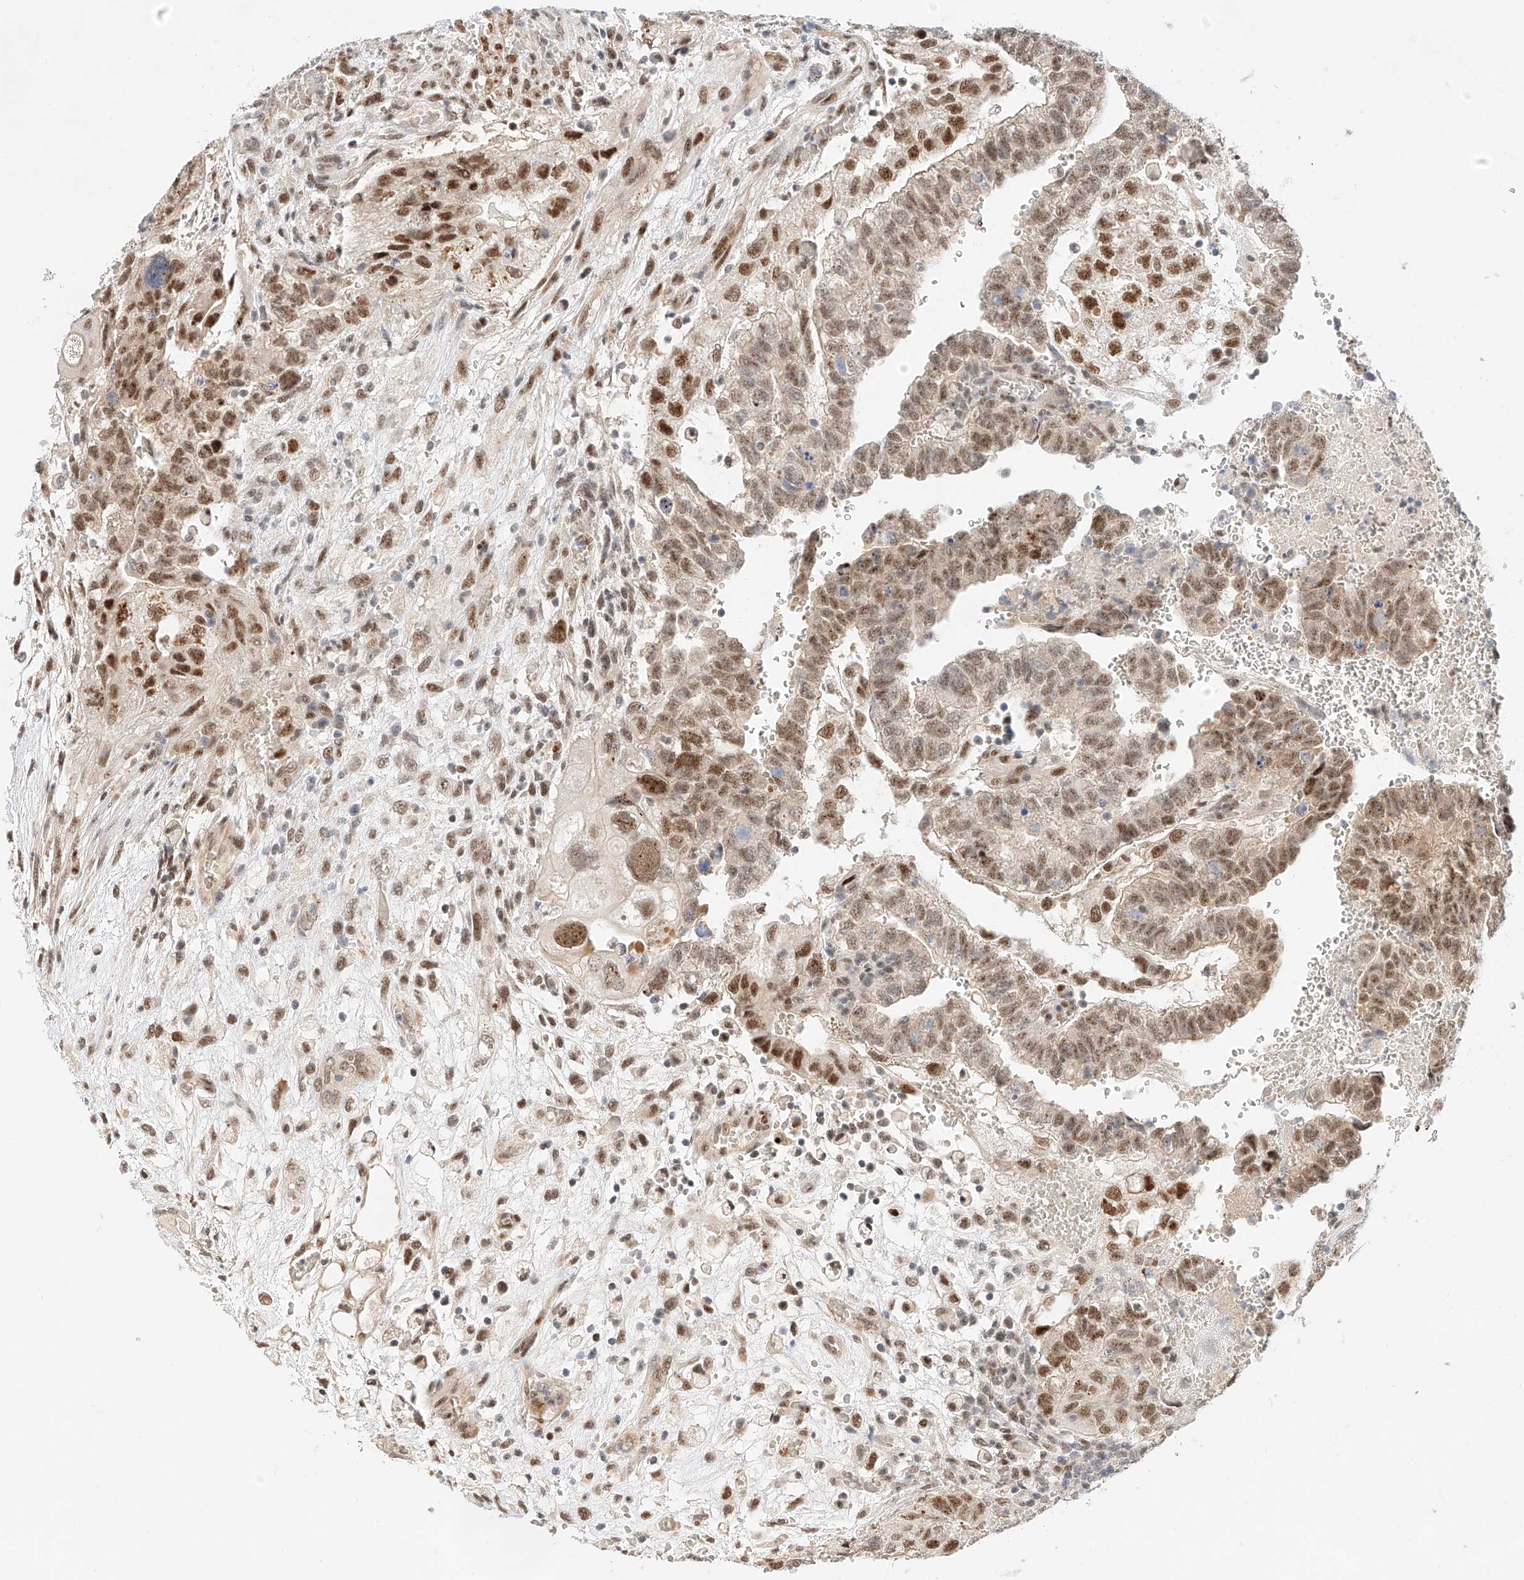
{"staining": {"intensity": "moderate", "quantity": ">75%", "location": "nuclear"}, "tissue": "testis cancer", "cell_type": "Tumor cells", "image_type": "cancer", "snomed": [{"axis": "morphology", "description": "Carcinoma, Embryonal, NOS"}, {"axis": "topography", "description": "Testis"}], "caption": "The immunohistochemical stain highlights moderate nuclear expression in tumor cells of testis cancer (embryonal carcinoma) tissue.", "gene": "CBX8", "patient": {"sex": "male", "age": 37}}